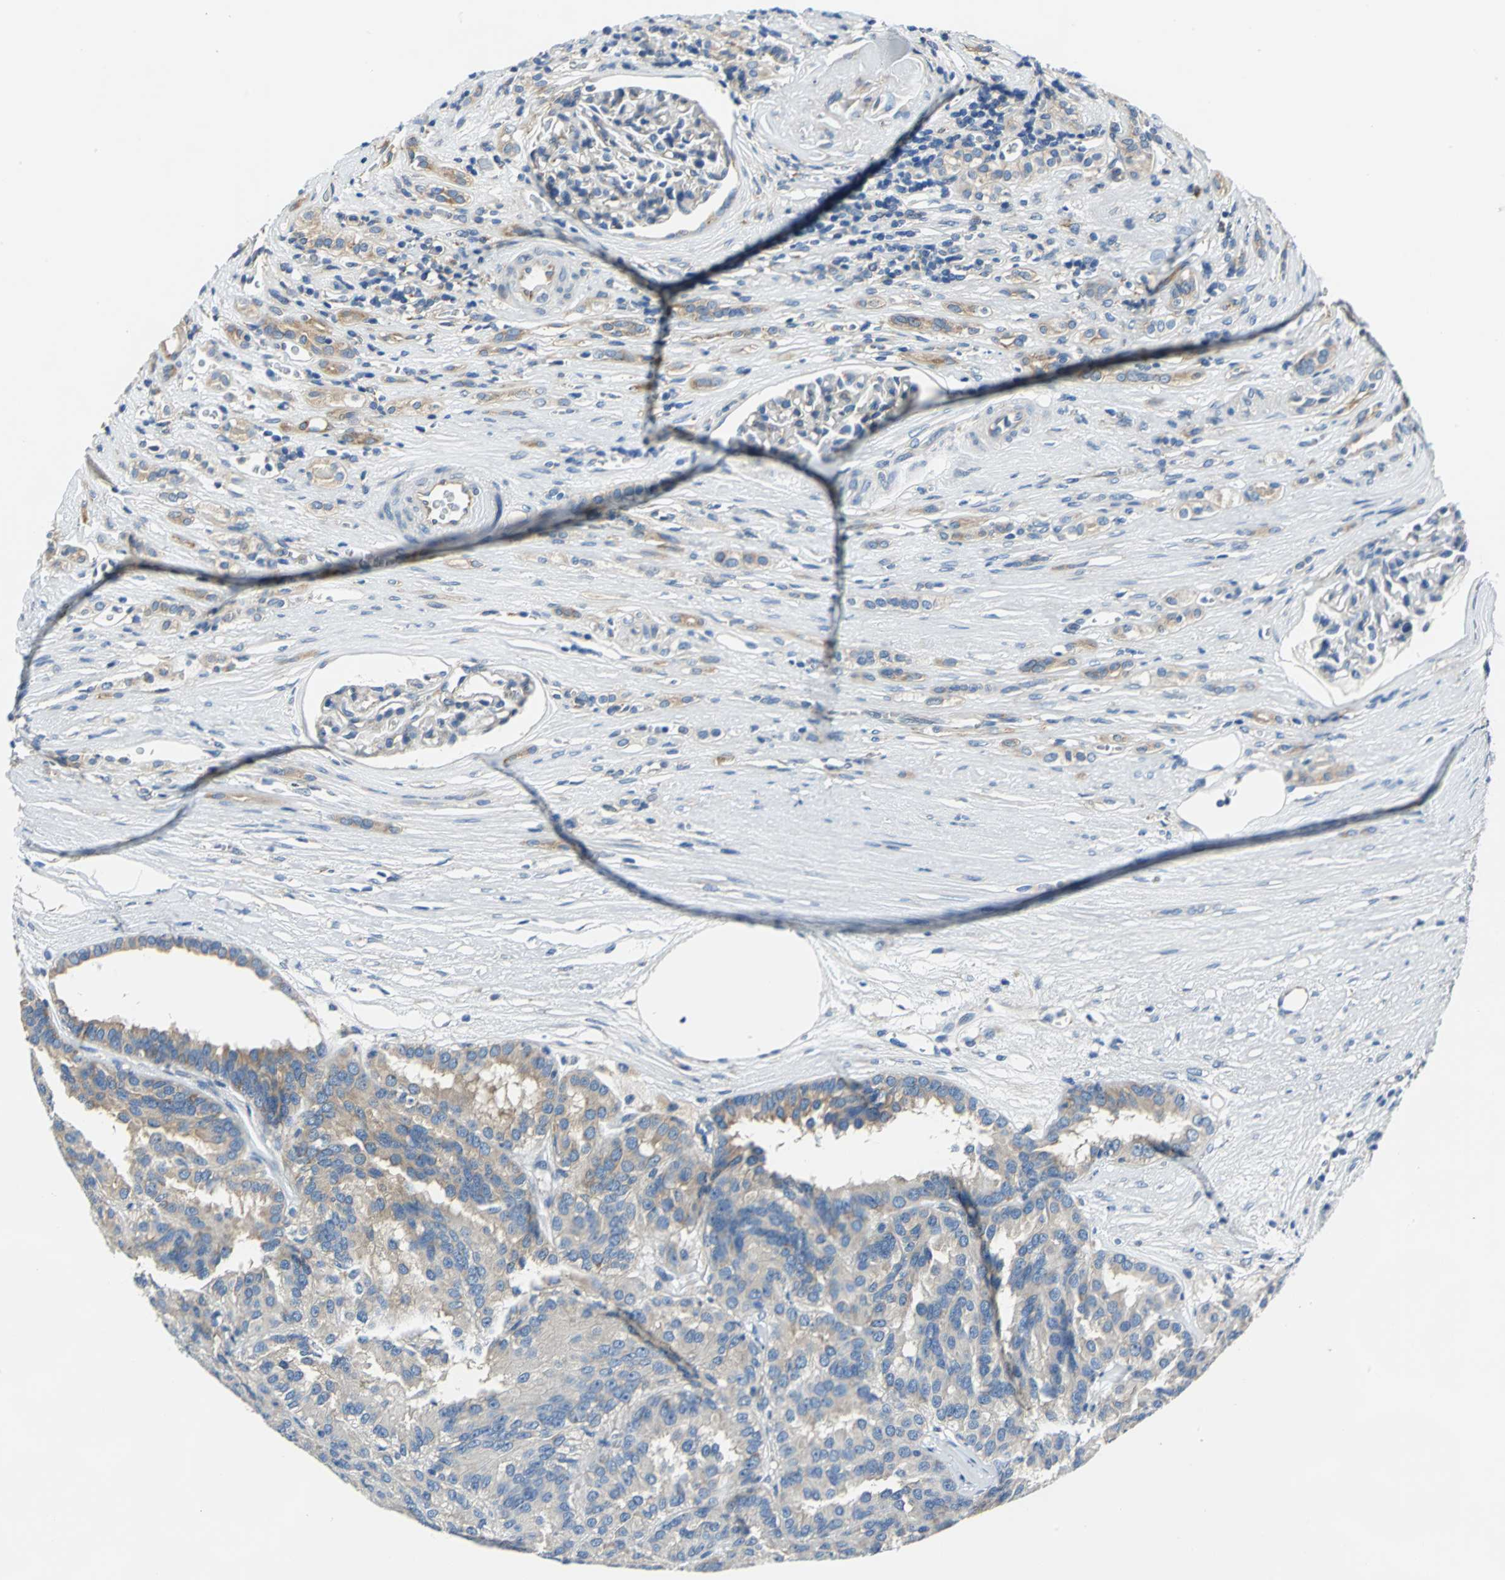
{"staining": {"intensity": "moderate", "quantity": ">75%", "location": "cytoplasmic/membranous"}, "tissue": "renal cancer", "cell_type": "Tumor cells", "image_type": "cancer", "snomed": [{"axis": "morphology", "description": "Adenocarcinoma, NOS"}, {"axis": "topography", "description": "Kidney"}], "caption": "Immunohistochemistry photomicrograph of neoplastic tissue: human renal adenocarcinoma stained using IHC reveals medium levels of moderate protein expression localized specifically in the cytoplasmic/membranous of tumor cells, appearing as a cytoplasmic/membranous brown color.", "gene": "TRIM25", "patient": {"sex": "male", "age": 46}}